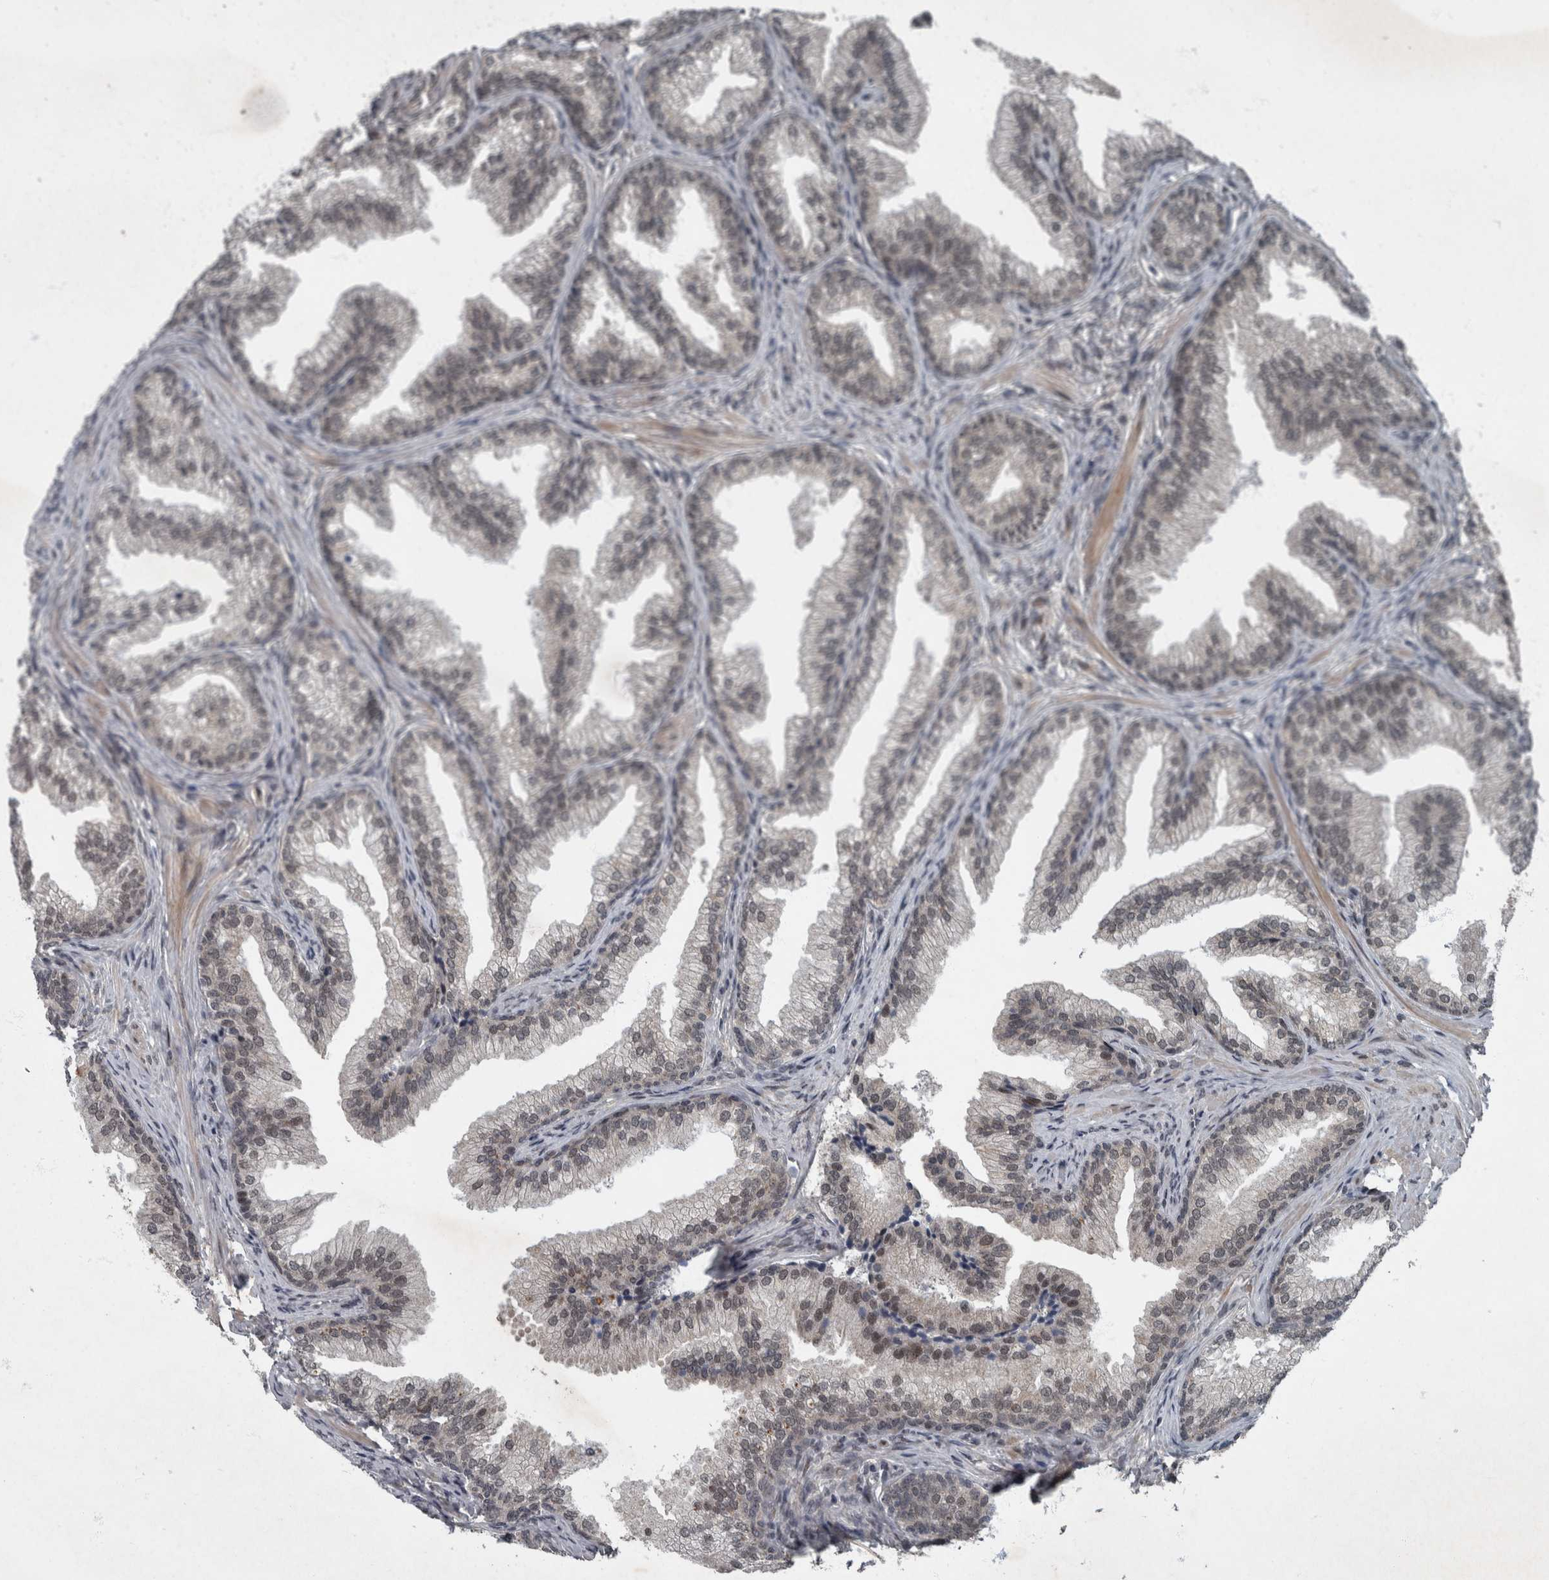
{"staining": {"intensity": "moderate", "quantity": "25%-75%", "location": "nuclear"}, "tissue": "prostate", "cell_type": "Glandular cells", "image_type": "normal", "snomed": [{"axis": "morphology", "description": "Normal tissue, NOS"}, {"axis": "topography", "description": "Prostate"}], "caption": "DAB (3,3'-diaminobenzidine) immunohistochemical staining of normal human prostate reveals moderate nuclear protein positivity in approximately 25%-75% of glandular cells.", "gene": "WDR33", "patient": {"sex": "male", "age": 76}}